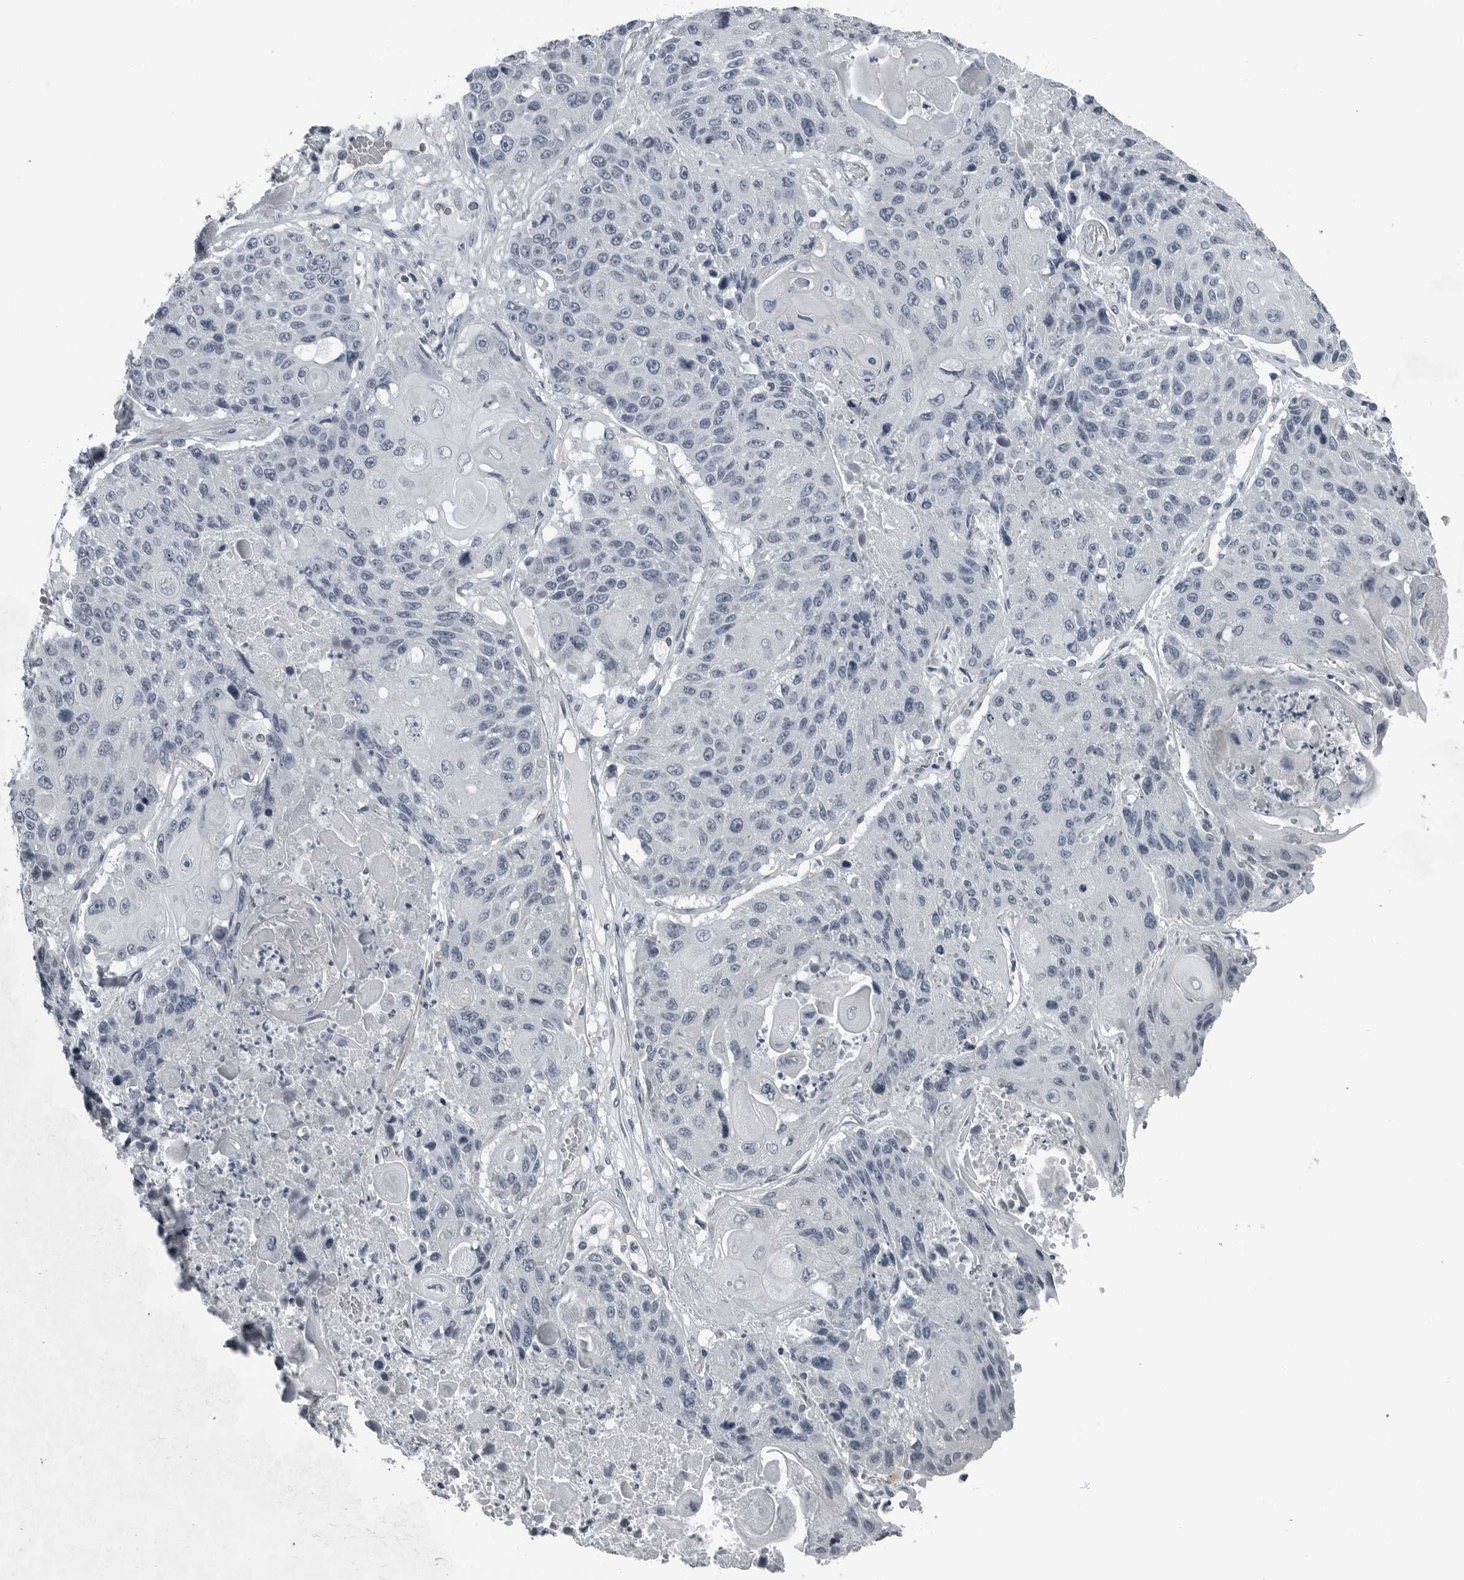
{"staining": {"intensity": "negative", "quantity": "none", "location": "none"}, "tissue": "lung cancer", "cell_type": "Tumor cells", "image_type": "cancer", "snomed": [{"axis": "morphology", "description": "Squamous cell carcinoma, NOS"}, {"axis": "topography", "description": "Lung"}], "caption": "The immunohistochemistry histopathology image has no significant staining in tumor cells of squamous cell carcinoma (lung) tissue.", "gene": "SPINK1", "patient": {"sex": "male", "age": 61}}